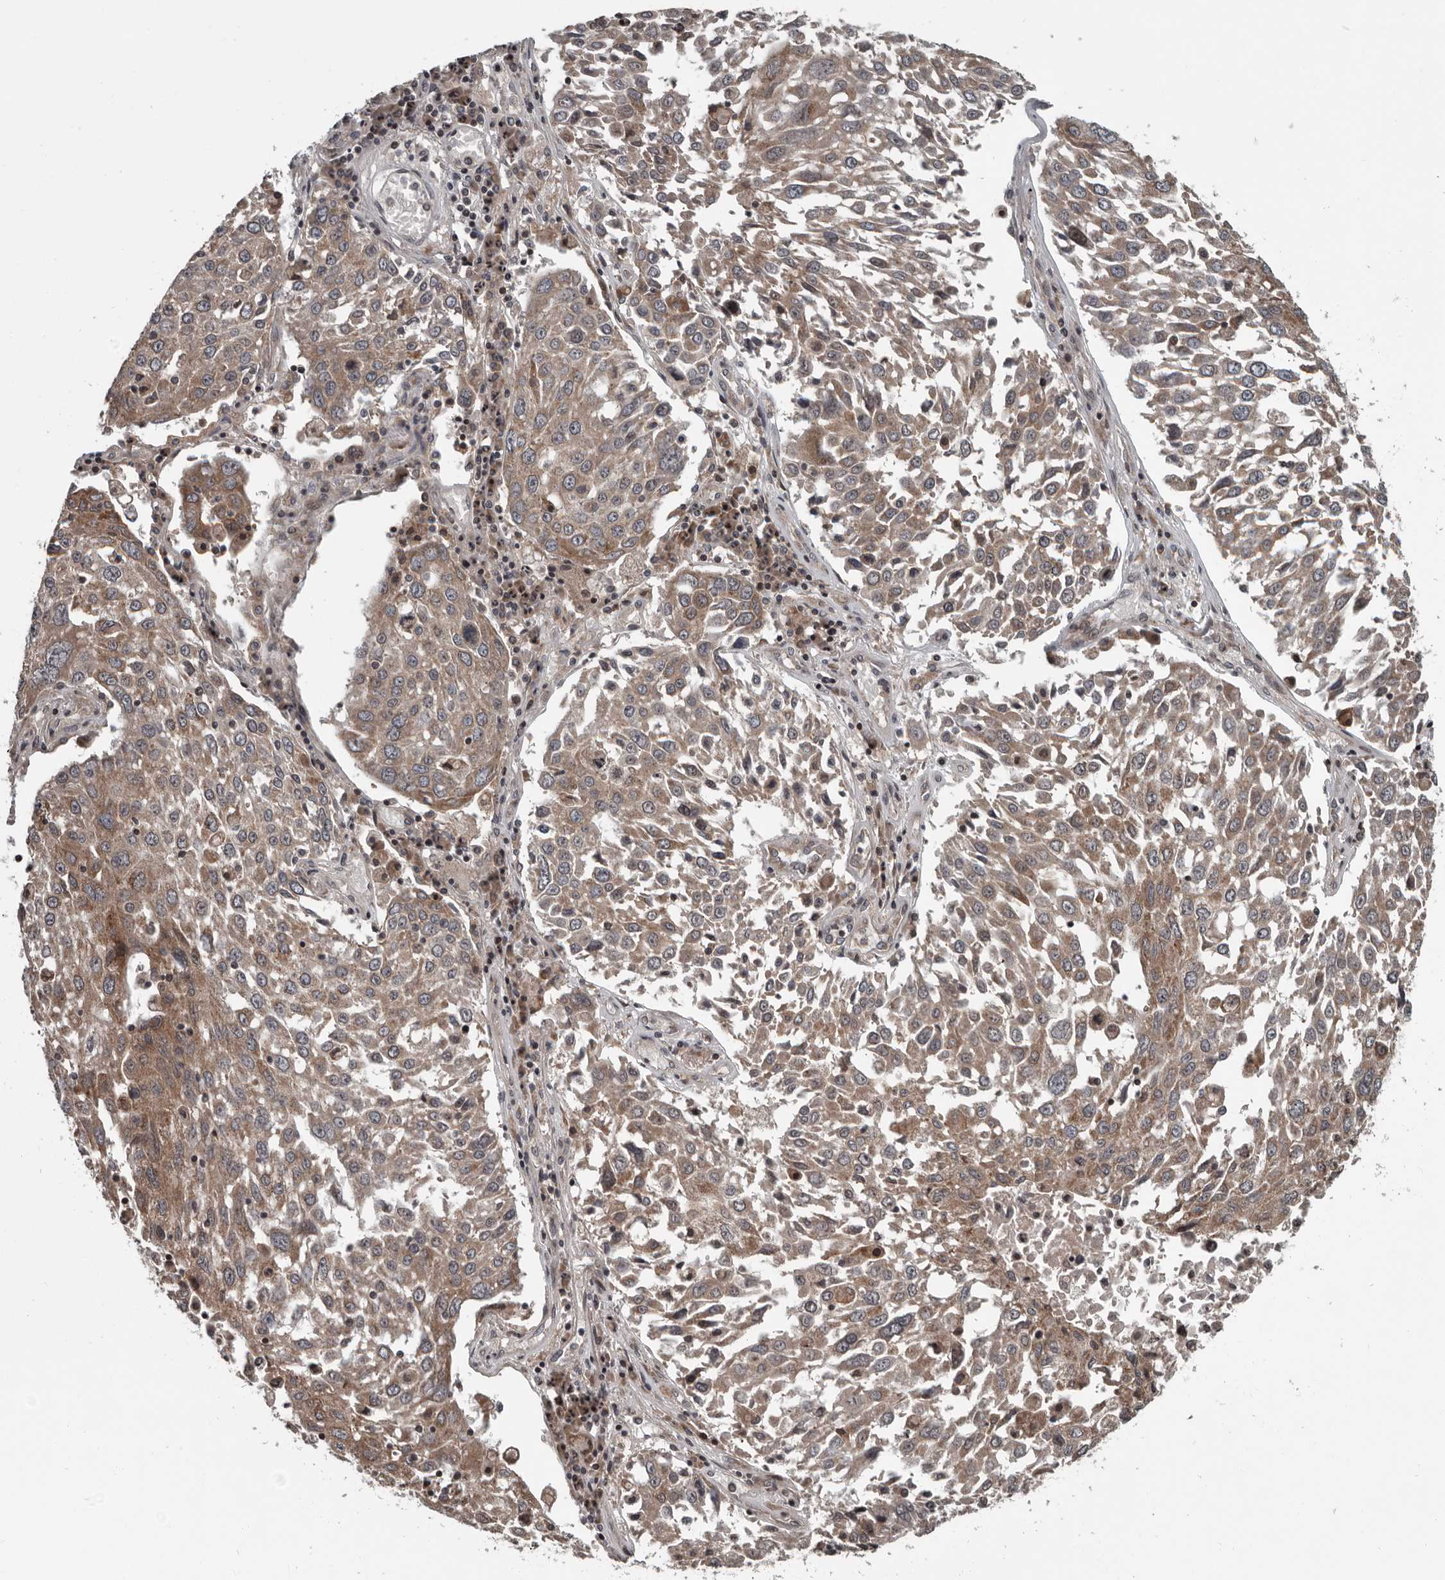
{"staining": {"intensity": "moderate", "quantity": ">75%", "location": "cytoplasmic/membranous"}, "tissue": "lung cancer", "cell_type": "Tumor cells", "image_type": "cancer", "snomed": [{"axis": "morphology", "description": "Squamous cell carcinoma, NOS"}, {"axis": "topography", "description": "Lung"}], "caption": "Immunohistochemistry (IHC) of lung cancer (squamous cell carcinoma) shows medium levels of moderate cytoplasmic/membranous positivity in approximately >75% of tumor cells.", "gene": "TMEM199", "patient": {"sex": "male", "age": 65}}